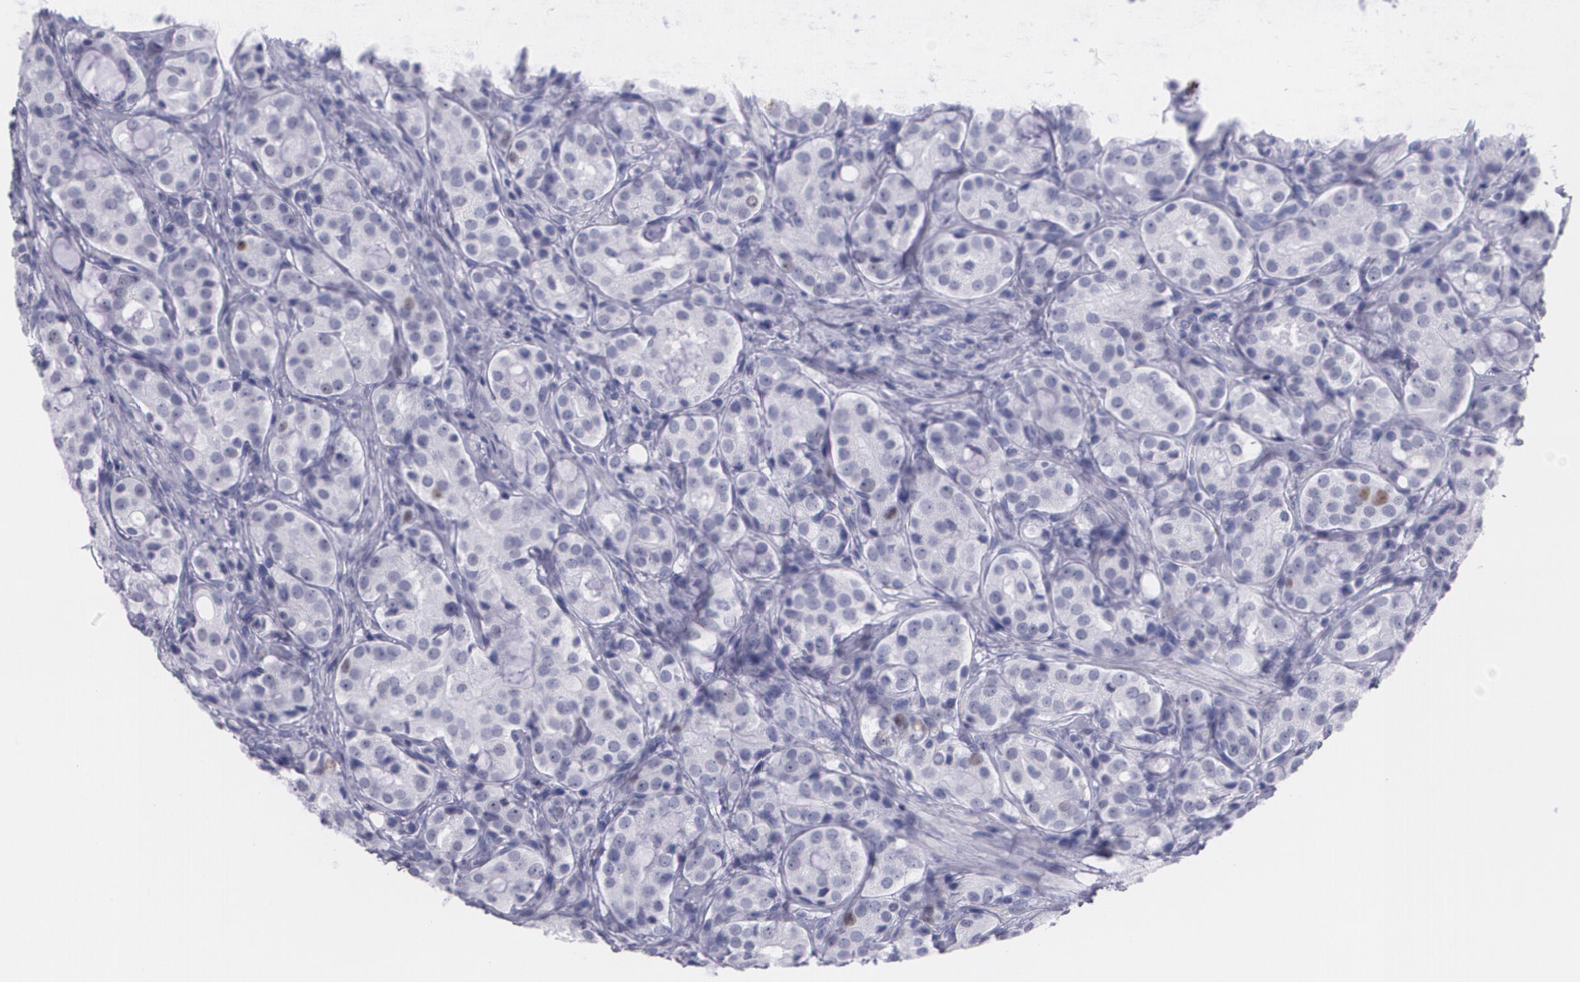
{"staining": {"intensity": "negative", "quantity": "none", "location": "none"}, "tissue": "prostate cancer", "cell_type": "Tumor cells", "image_type": "cancer", "snomed": [{"axis": "morphology", "description": "Adenocarcinoma, High grade"}, {"axis": "topography", "description": "Prostate"}], "caption": "There is no significant expression in tumor cells of prostate adenocarcinoma (high-grade).", "gene": "TP53", "patient": {"sex": "male", "age": 72}}